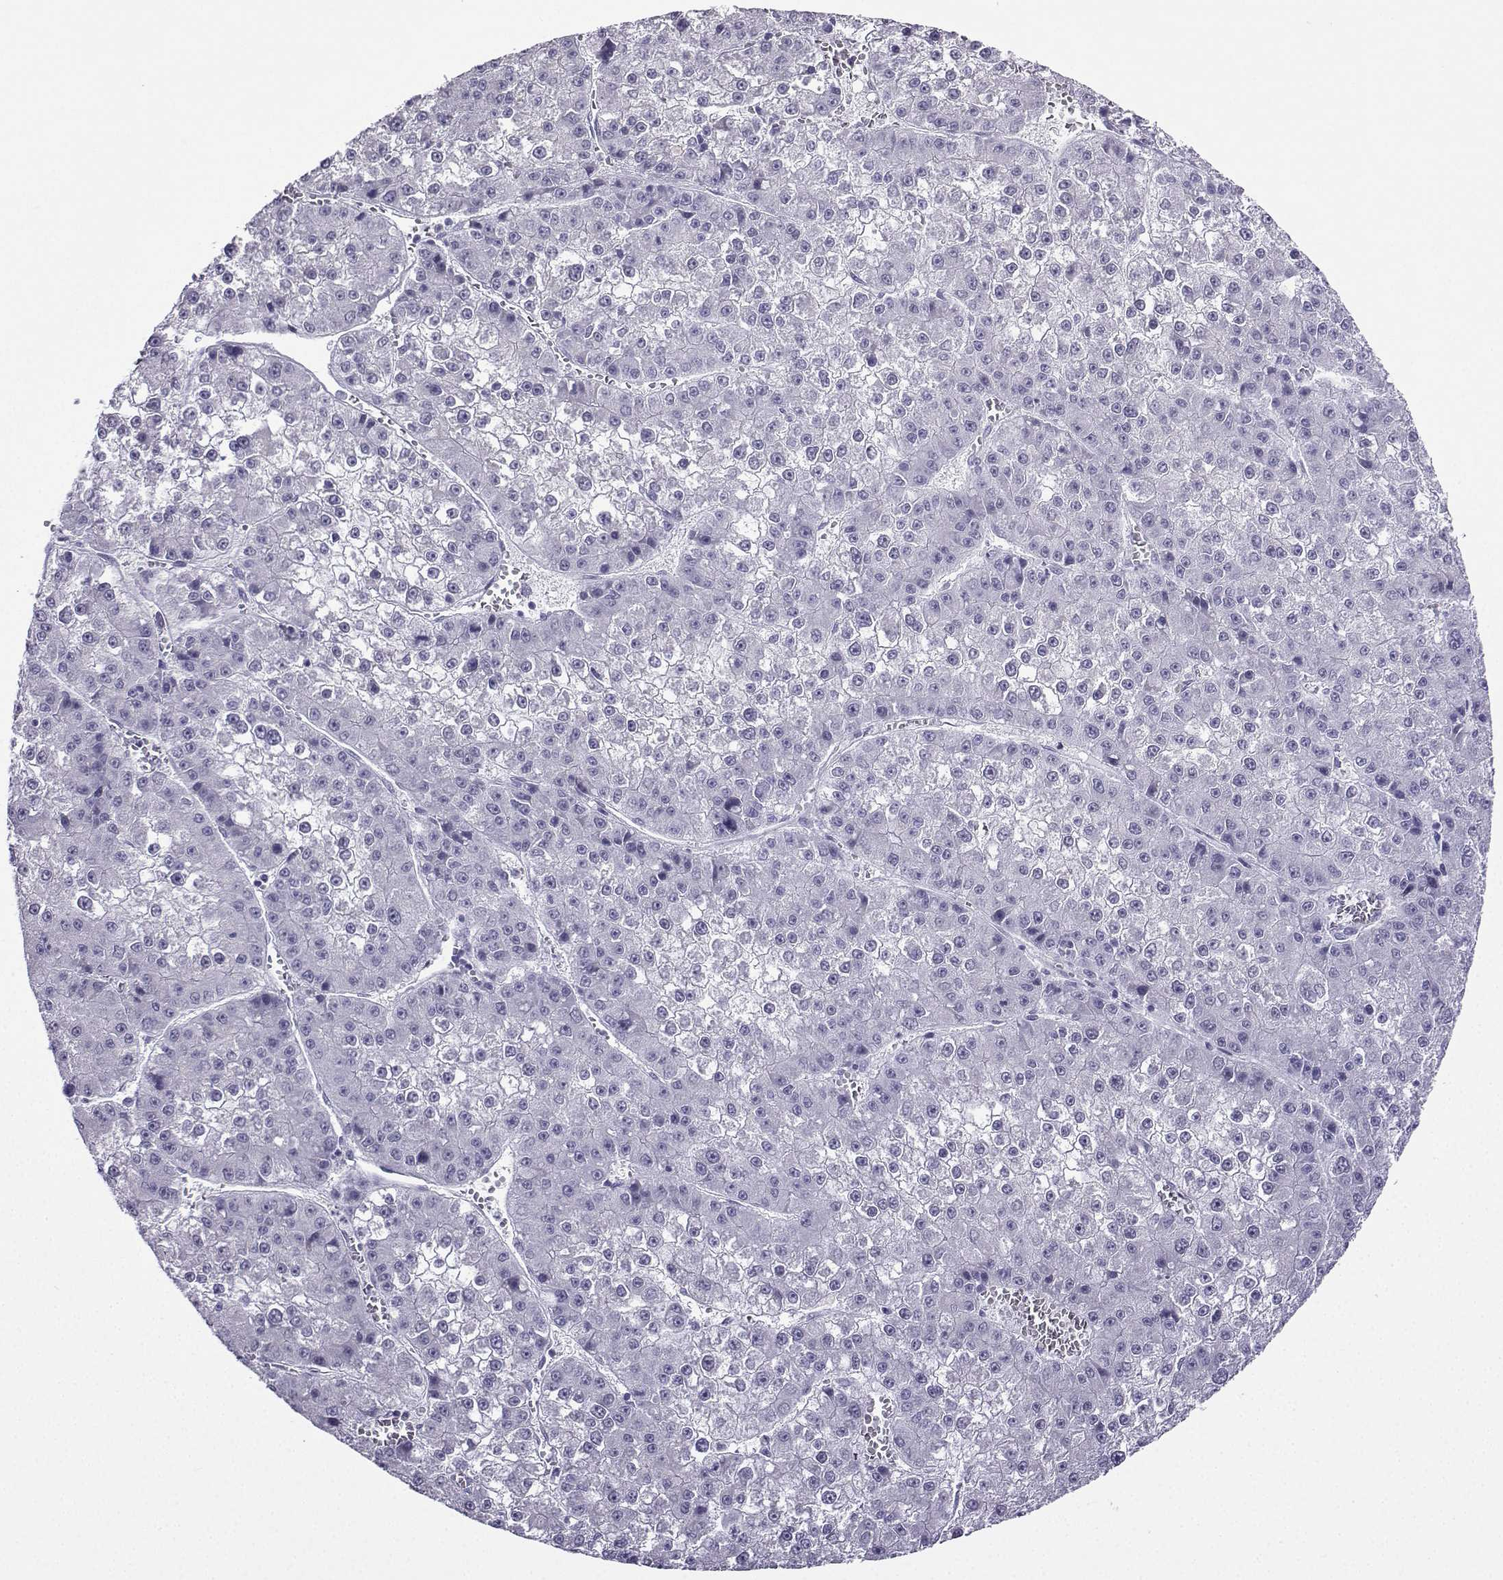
{"staining": {"intensity": "negative", "quantity": "none", "location": "none"}, "tissue": "liver cancer", "cell_type": "Tumor cells", "image_type": "cancer", "snomed": [{"axis": "morphology", "description": "Carcinoma, Hepatocellular, NOS"}, {"axis": "topography", "description": "Liver"}], "caption": "Hepatocellular carcinoma (liver) was stained to show a protein in brown. There is no significant expression in tumor cells.", "gene": "KIF17", "patient": {"sex": "female", "age": 73}}